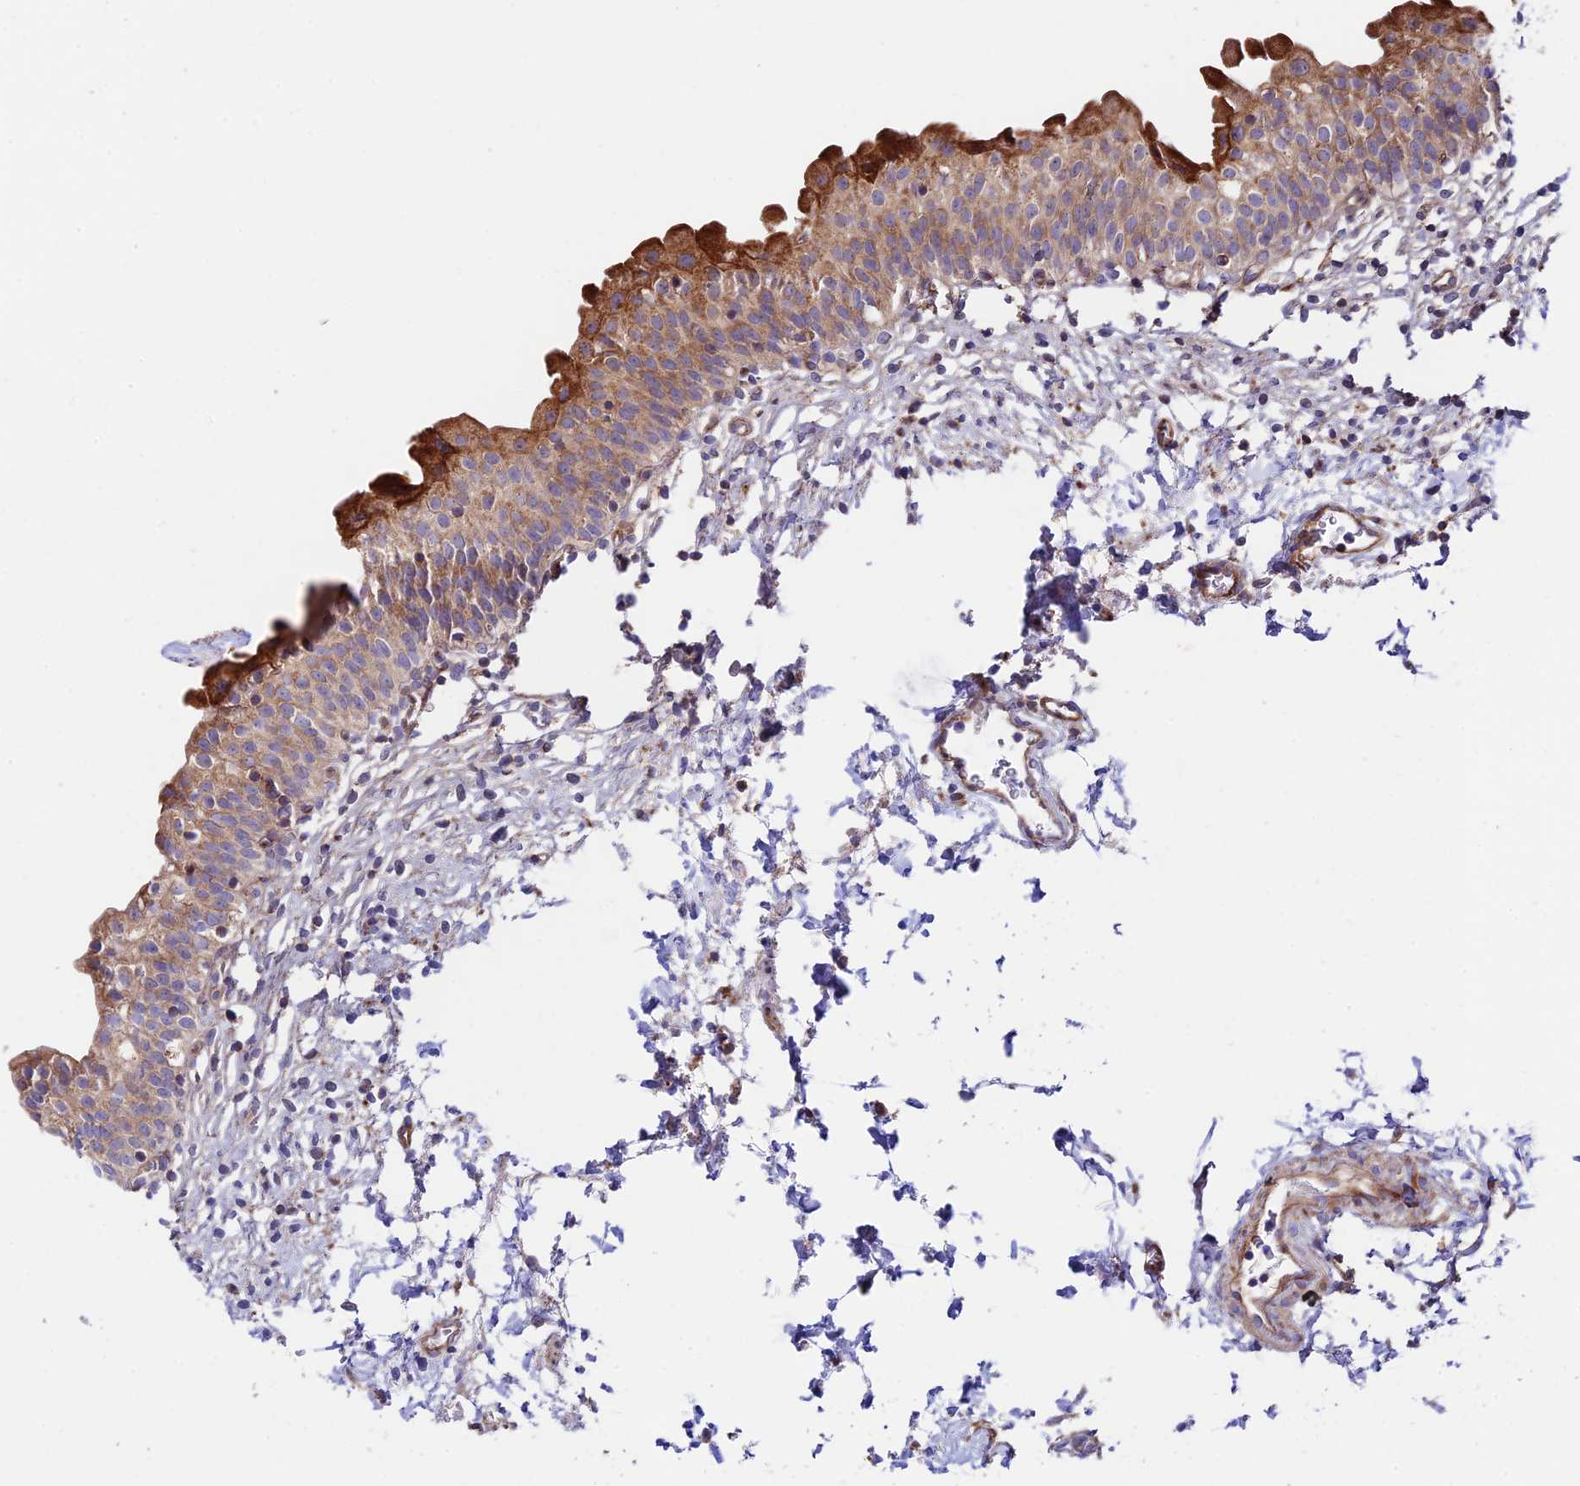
{"staining": {"intensity": "moderate", "quantity": "25%-75%", "location": "cytoplasmic/membranous"}, "tissue": "urinary bladder", "cell_type": "Urothelial cells", "image_type": "normal", "snomed": [{"axis": "morphology", "description": "Normal tissue, NOS"}, {"axis": "topography", "description": "Urinary bladder"}], "caption": "Immunohistochemical staining of benign human urinary bladder exhibits moderate cytoplasmic/membranous protein staining in approximately 25%-75% of urothelial cells. (DAB = brown stain, brightfield microscopy at high magnification).", "gene": "VPS13C", "patient": {"sex": "male", "age": 55}}